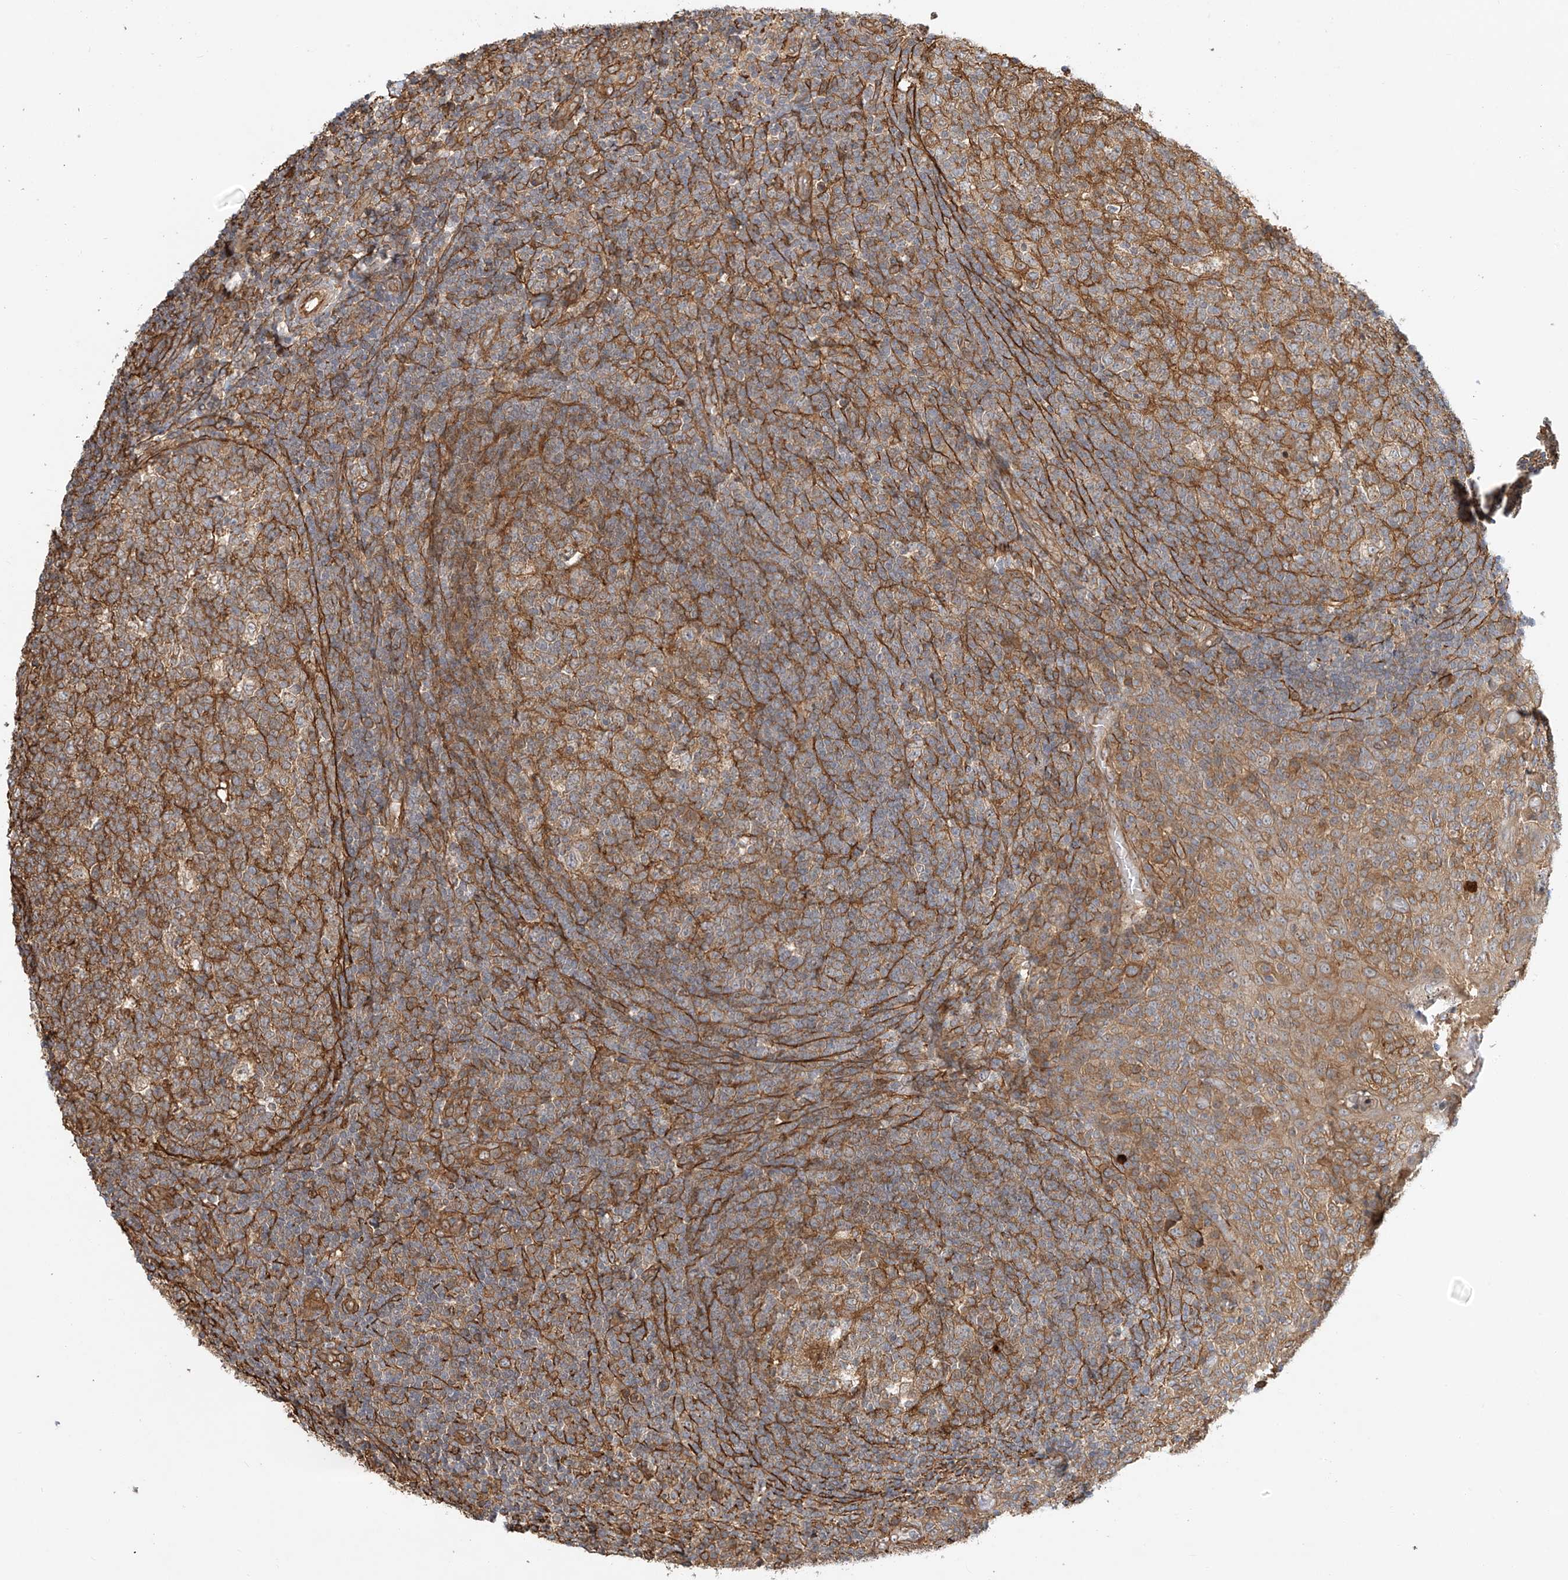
{"staining": {"intensity": "moderate", "quantity": ">75%", "location": "cytoplasmic/membranous"}, "tissue": "tonsil", "cell_type": "Germinal center cells", "image_type": "normal", "snomed": [{"axis": "morphology", "description": "Normal tissue, NOS"}, {"axis": "topography", "description": "Tonsil"}], "caption": "A micrograph showing moderate cytoplasmic/membranous expression in approximately >75% of germinal center cells in benign tonsil, as visualized by brown immunohistochemical staining.", "gene": "CSMD3", "patient": {"sex": "female", "age": 19}}